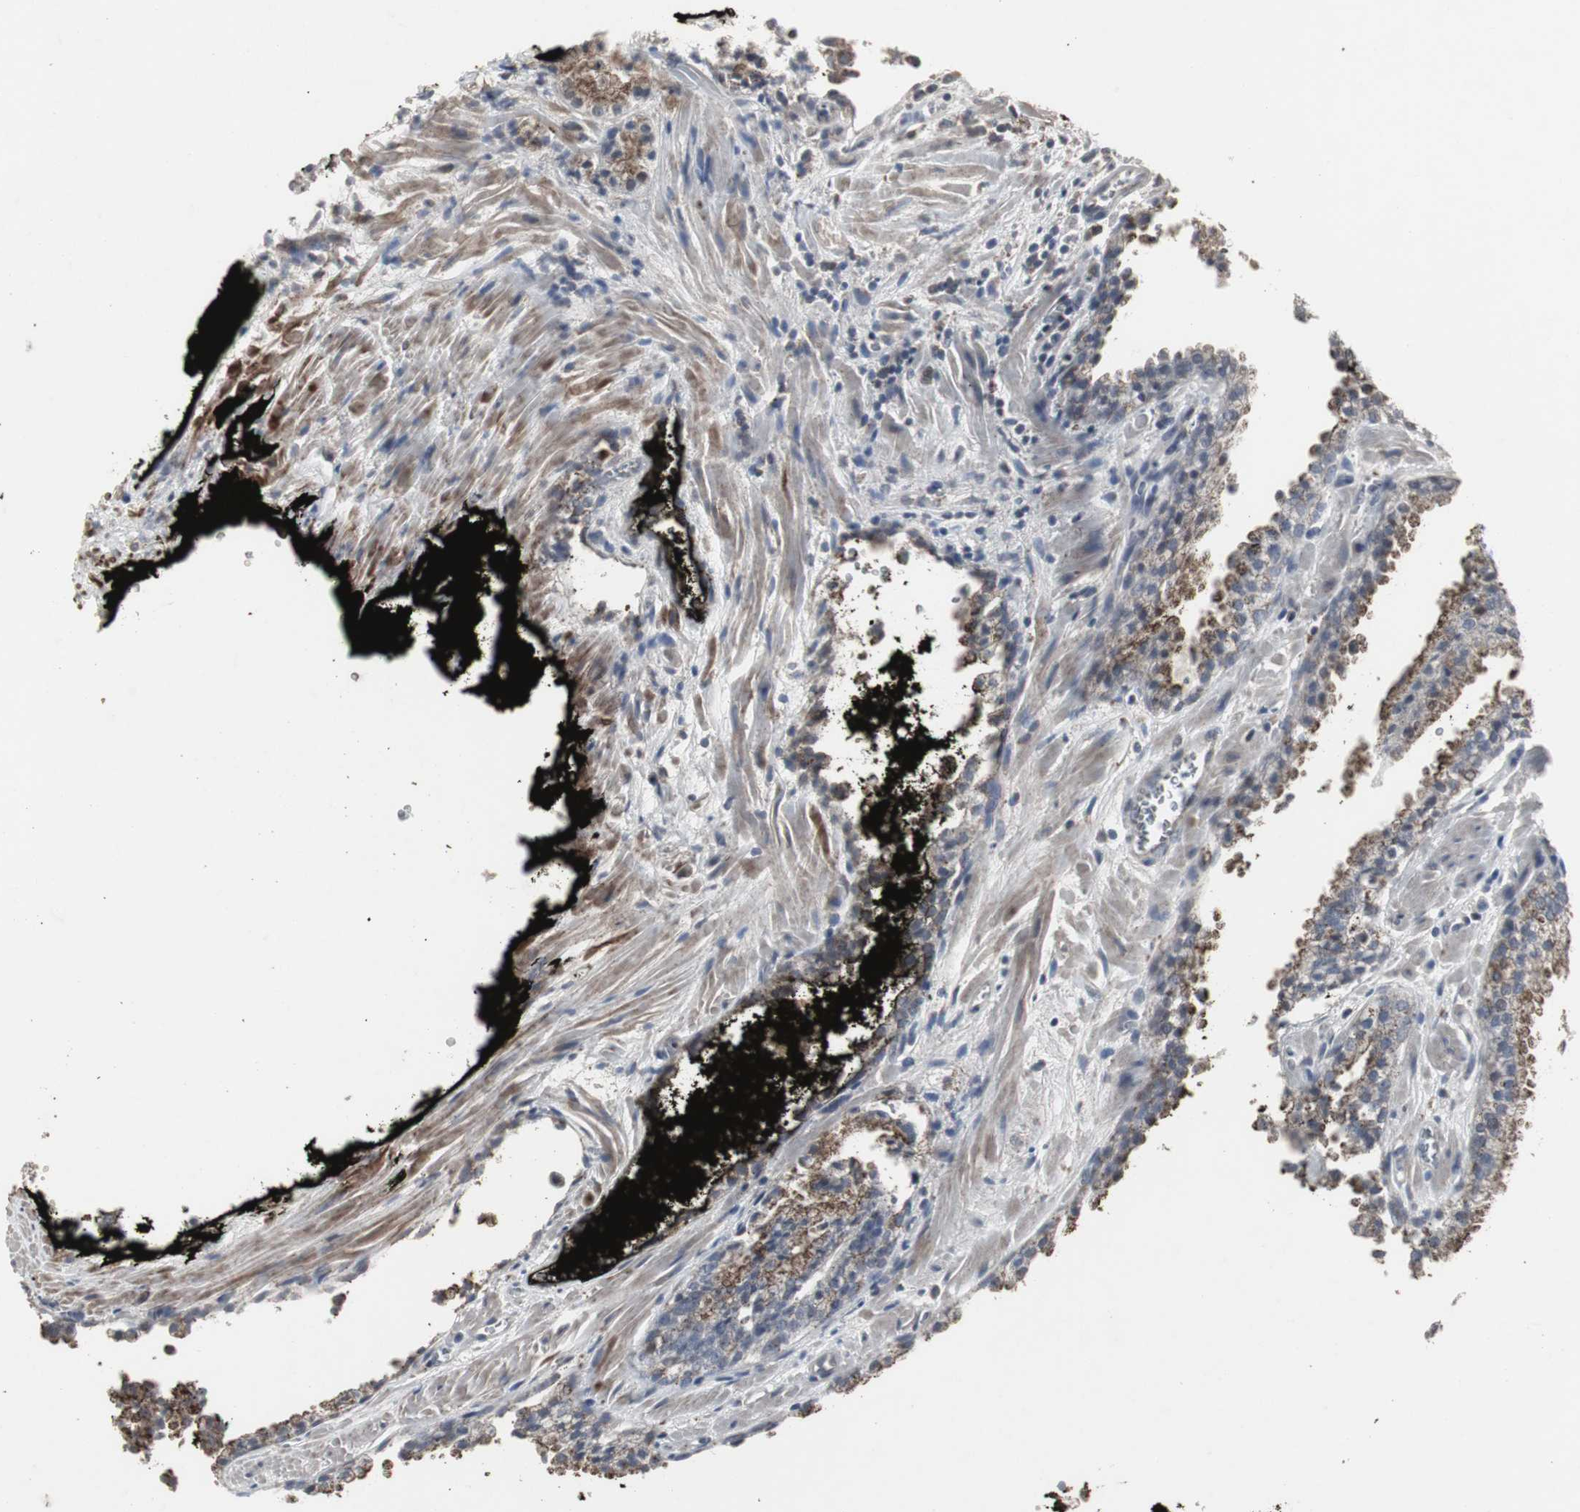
{"staining": {"intensity": "moderate", "quantity": ">75%", "location": "cytoplasmic/membranous"}, "tissue": "prostate cancer", "cell_type": "Tumor cells", "image_type": "cancer", "snomed": [{"axis": "morphology", "description": "Adenocarcinoma, High grade"}, {"axis": "topography", "description": "Prostate"}], "caption": "High-power microscopy captured an IHC image of adenocarcinoma (high-grade) (prostate), revealing moderate cytoplasmic/membranous expression in about >75% of tumor cells.", "gene": "ACAA1", "patient": {"sex": "male", "age": 58}}